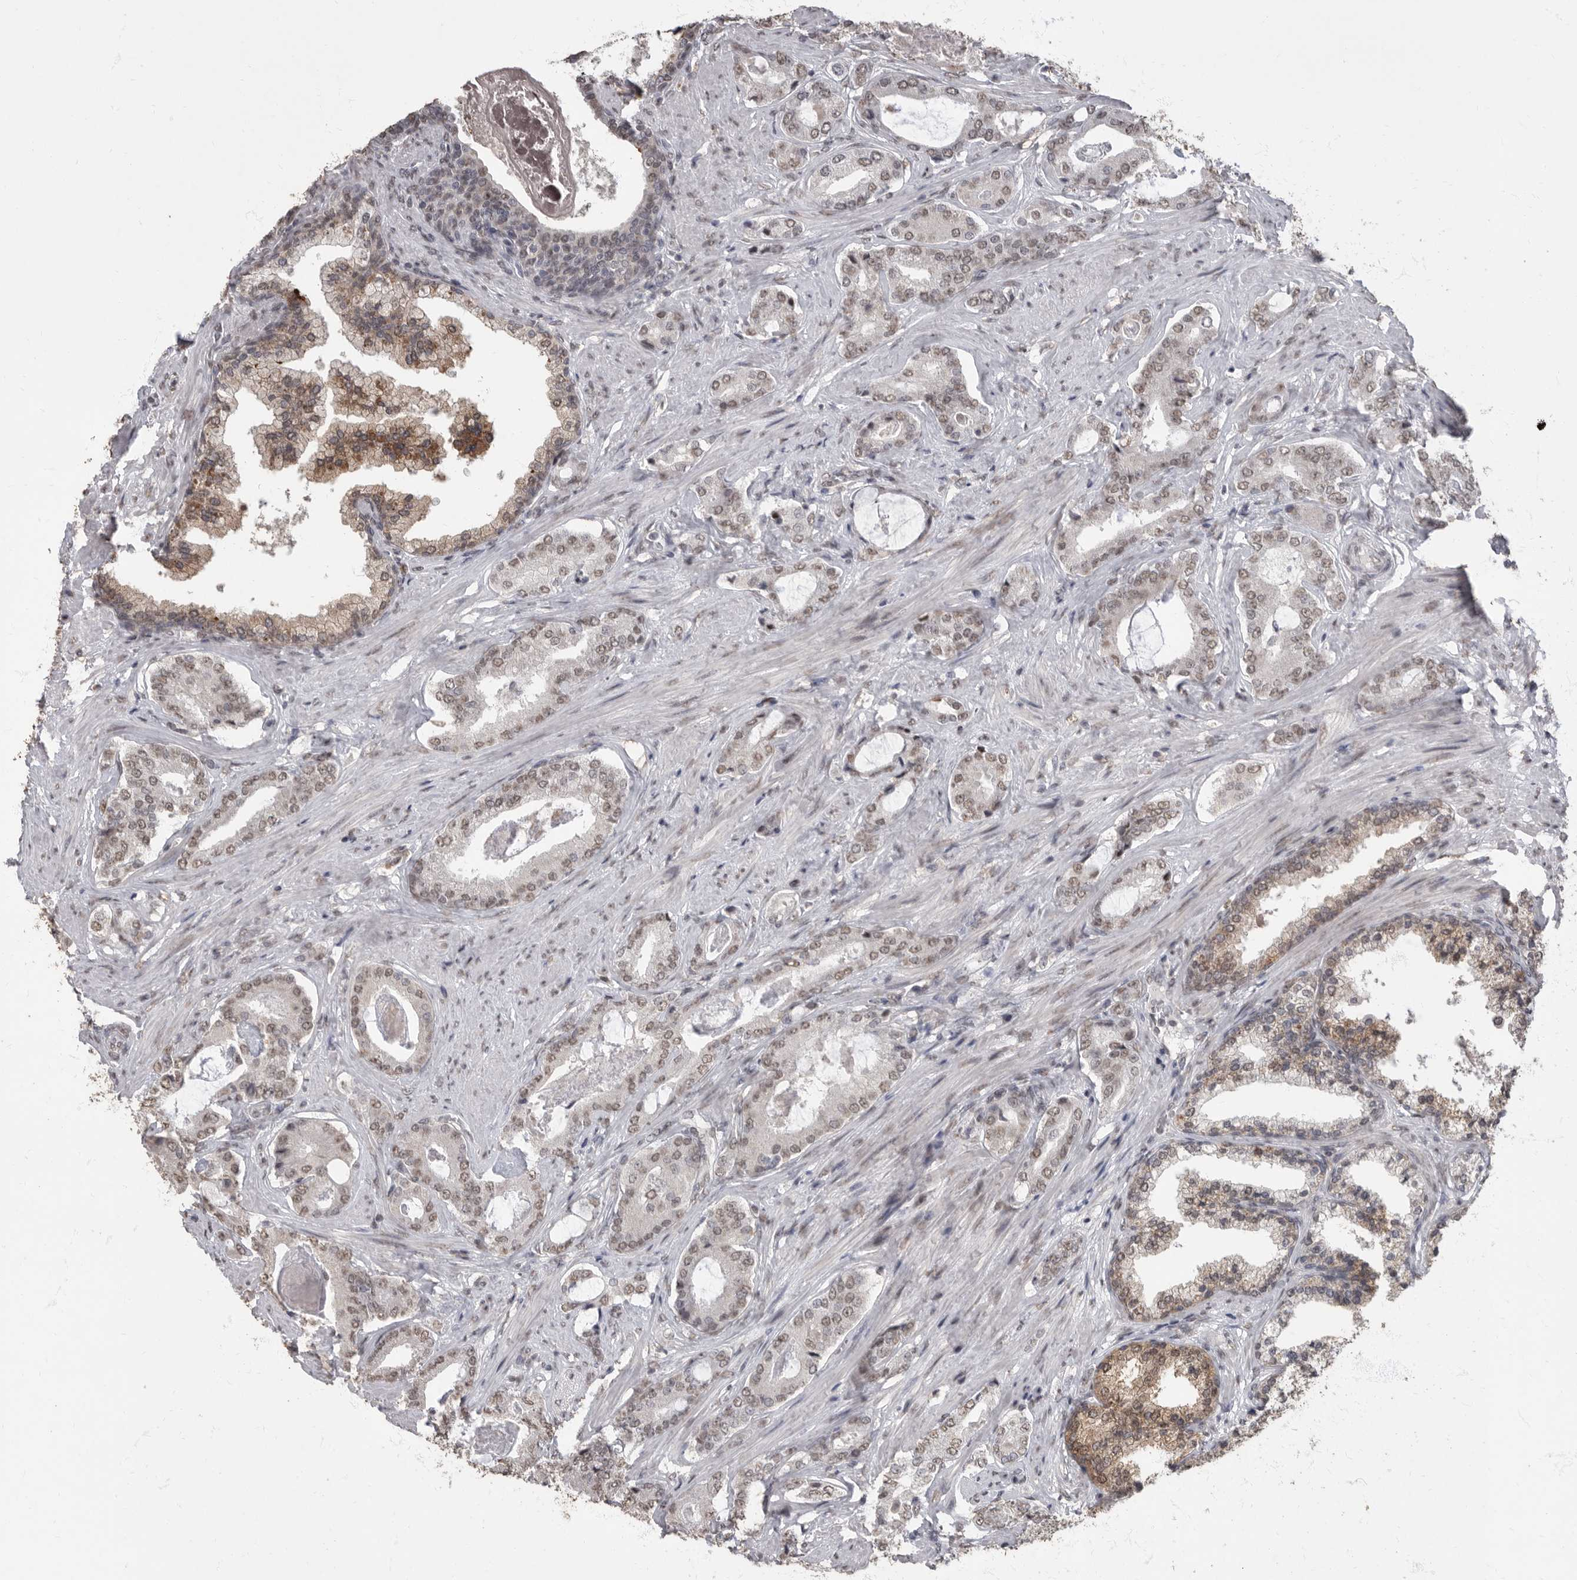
{"staining": {"intensity": "weak", "quantity": ">75%", "location": "nuclear"}, "tissue": "prostate cancer", "cell_type": "Tumor cells", "image_type": "cancer", "snomed": [{"axis": "morphology", "description": "Adenocarcinoma, Low grade"}, {"axis": "topography", "description": "Prostate"}], "caption": "Immunohistochemical staining of prostate cancer exhibits low levels of weak nuclear protein staining in approximately >75% of tumor cells.", "gene": "NBL1", "patient": {"sex": "male", "age": 71}}